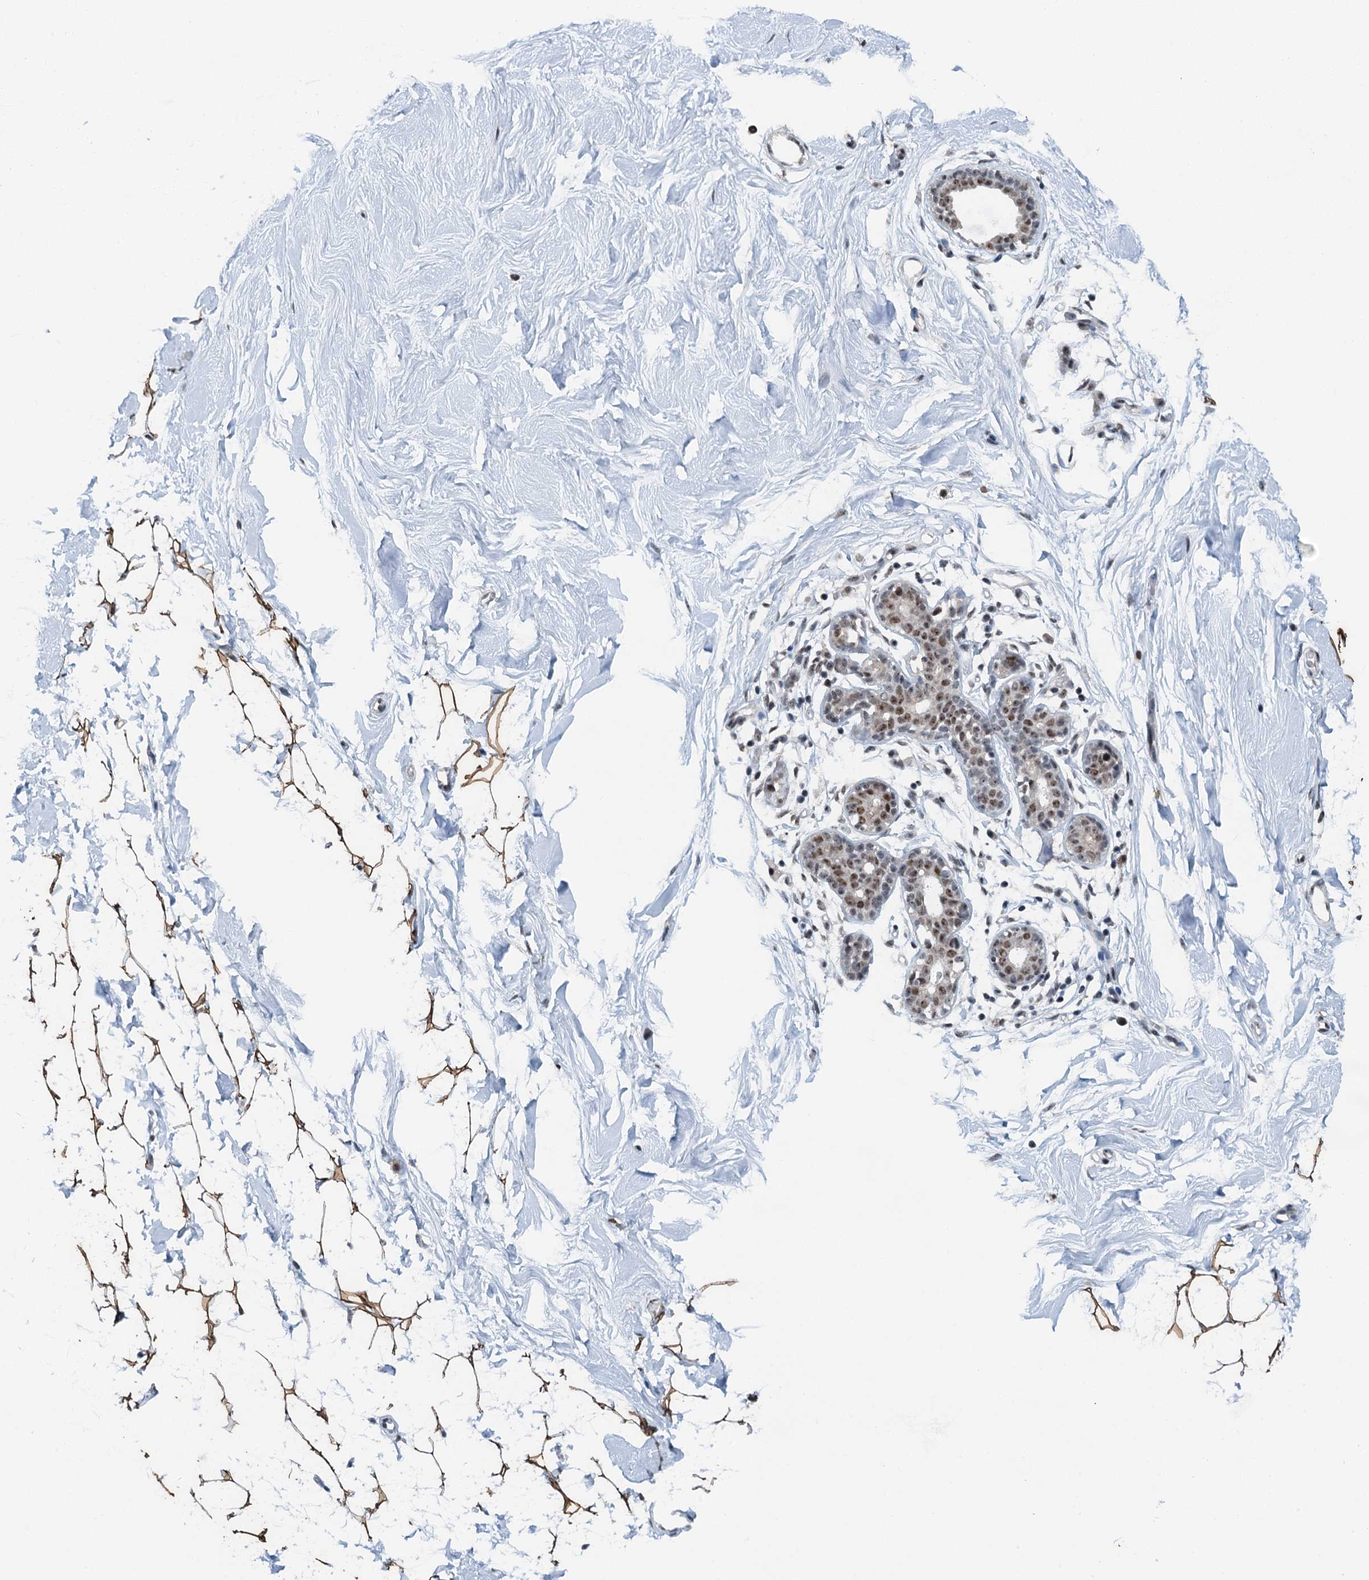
{"staining": {"intensity": "strong", "quantity": ">75%", "location": "cytoplasmic/membranous,nuclear"}, "tissue": "breast", "cell_type": "Adipocytes", "image_type": "normal", "snomed": [{"axis": "morphology", "description": "Normal tissue, NOS"}, {"axis": "topography", "description": "Breast"}], "caption": "Strong cytoplasmic/membranous,nuclear expression is identified in approximately >75% of adipocytes in benign breast.", "gene": "MTA3", "patient": {"sex": "female", "age": 26}}